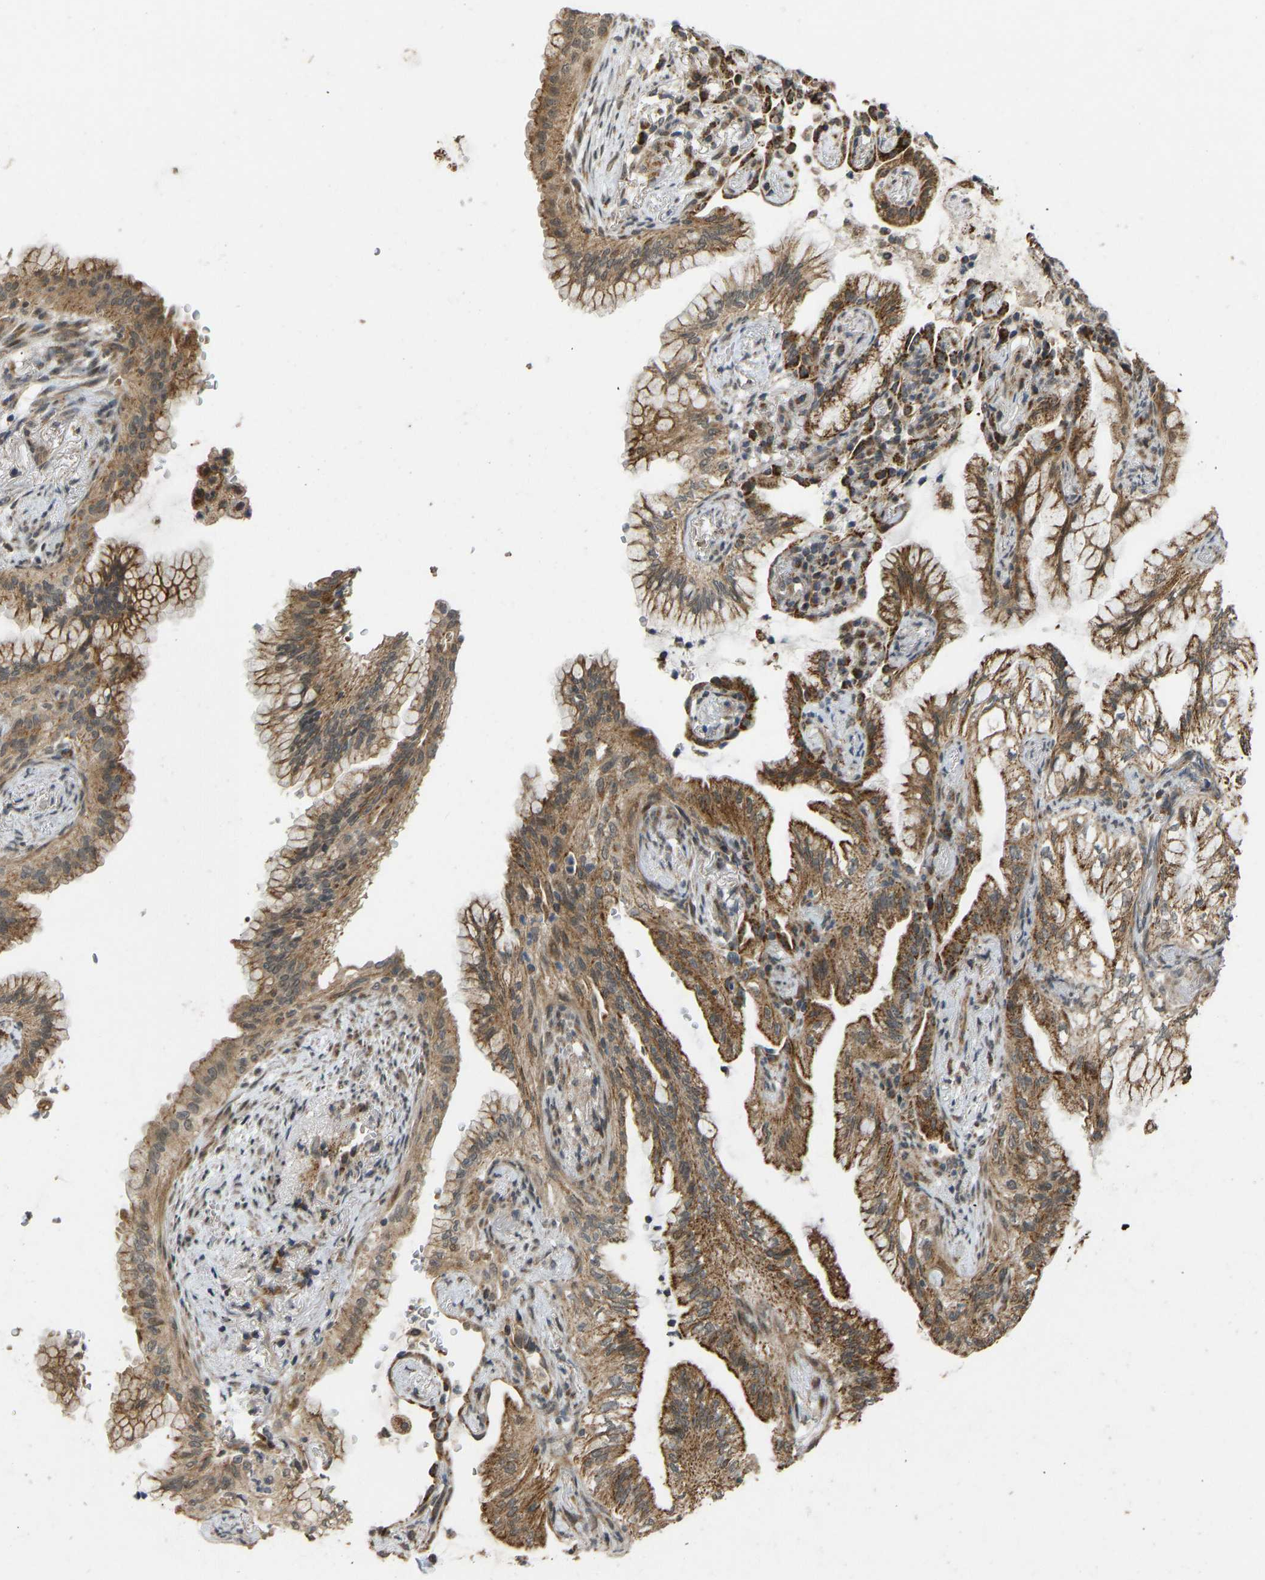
{"staining": {"intensity": "moderate", "quantity": ">75%", "location": "cytoplasmic/membranous"}, "tissue": "lung cancer", "cell_type": "Tumor cells", "image_type": "cancer", "snomed": [{"axis": "morphology", "description": "Adenocarcinoma, NOS"}, {"axis": "topography", "description": "Lung"}], "caption": "The histopathology image shows a brown stain indicating the presence of a protein in the cytoplasmic/membranous of tumor cells in lung cancer (adenocarcinoma).", "gene": "ACADS", "patient": {"sex": "female", "age": 70}}